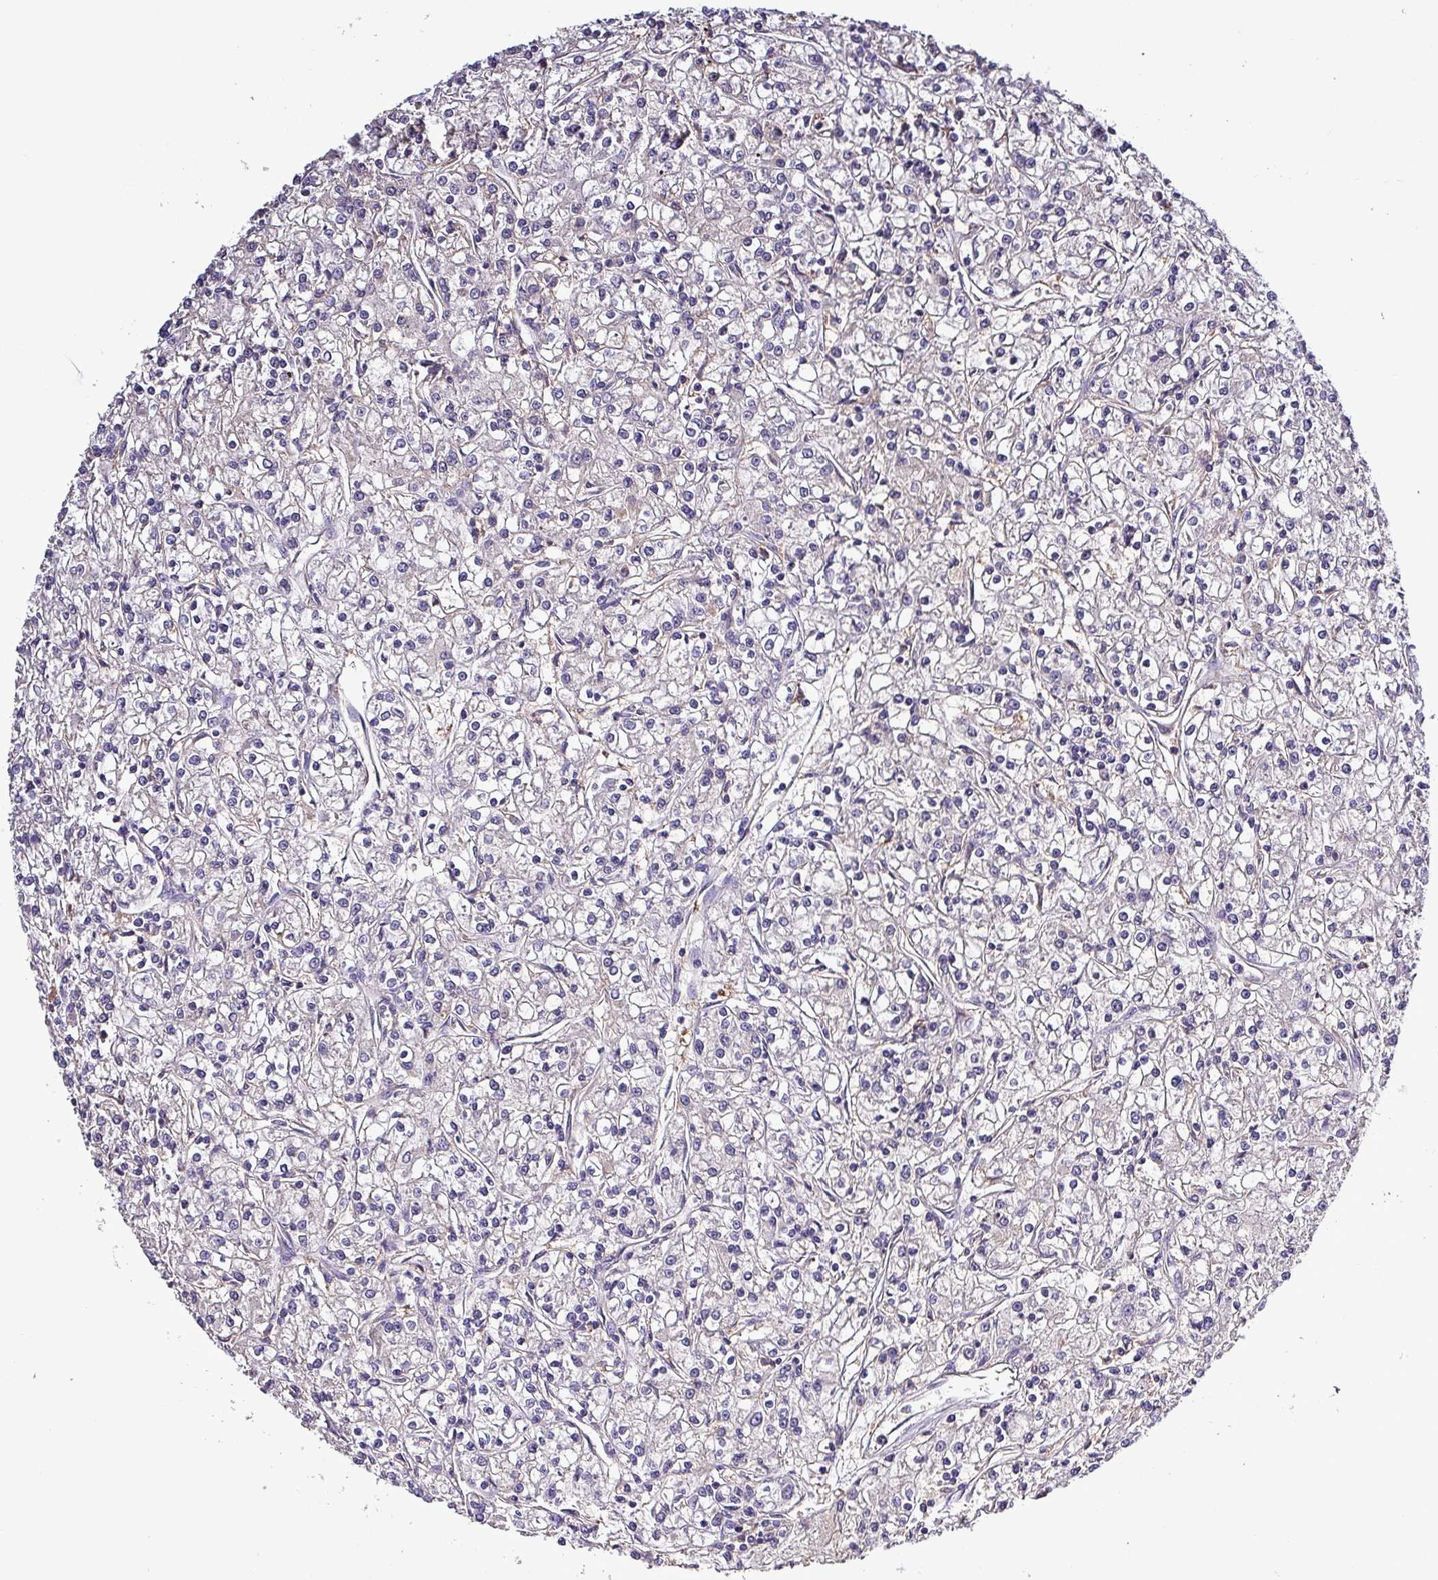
{"staining": {"intensity": "negative", "quantity": "none", "location": "none"}, "tissue": "renal cancer", "cell_type": "Tumor cells", "image_type": "cancer", "snomed": [{"axis": "morphology", "description": "Adenocarcinoma, NOS"}, {"axis": "topography", "description": "Kidney"}], "caption": "Renal adenocarcinoma stained for a protein using IHC demonstrates no positivity tumor cells.", "gene": "HTRA4", "patient": {"sex": "female", "age": 59}}